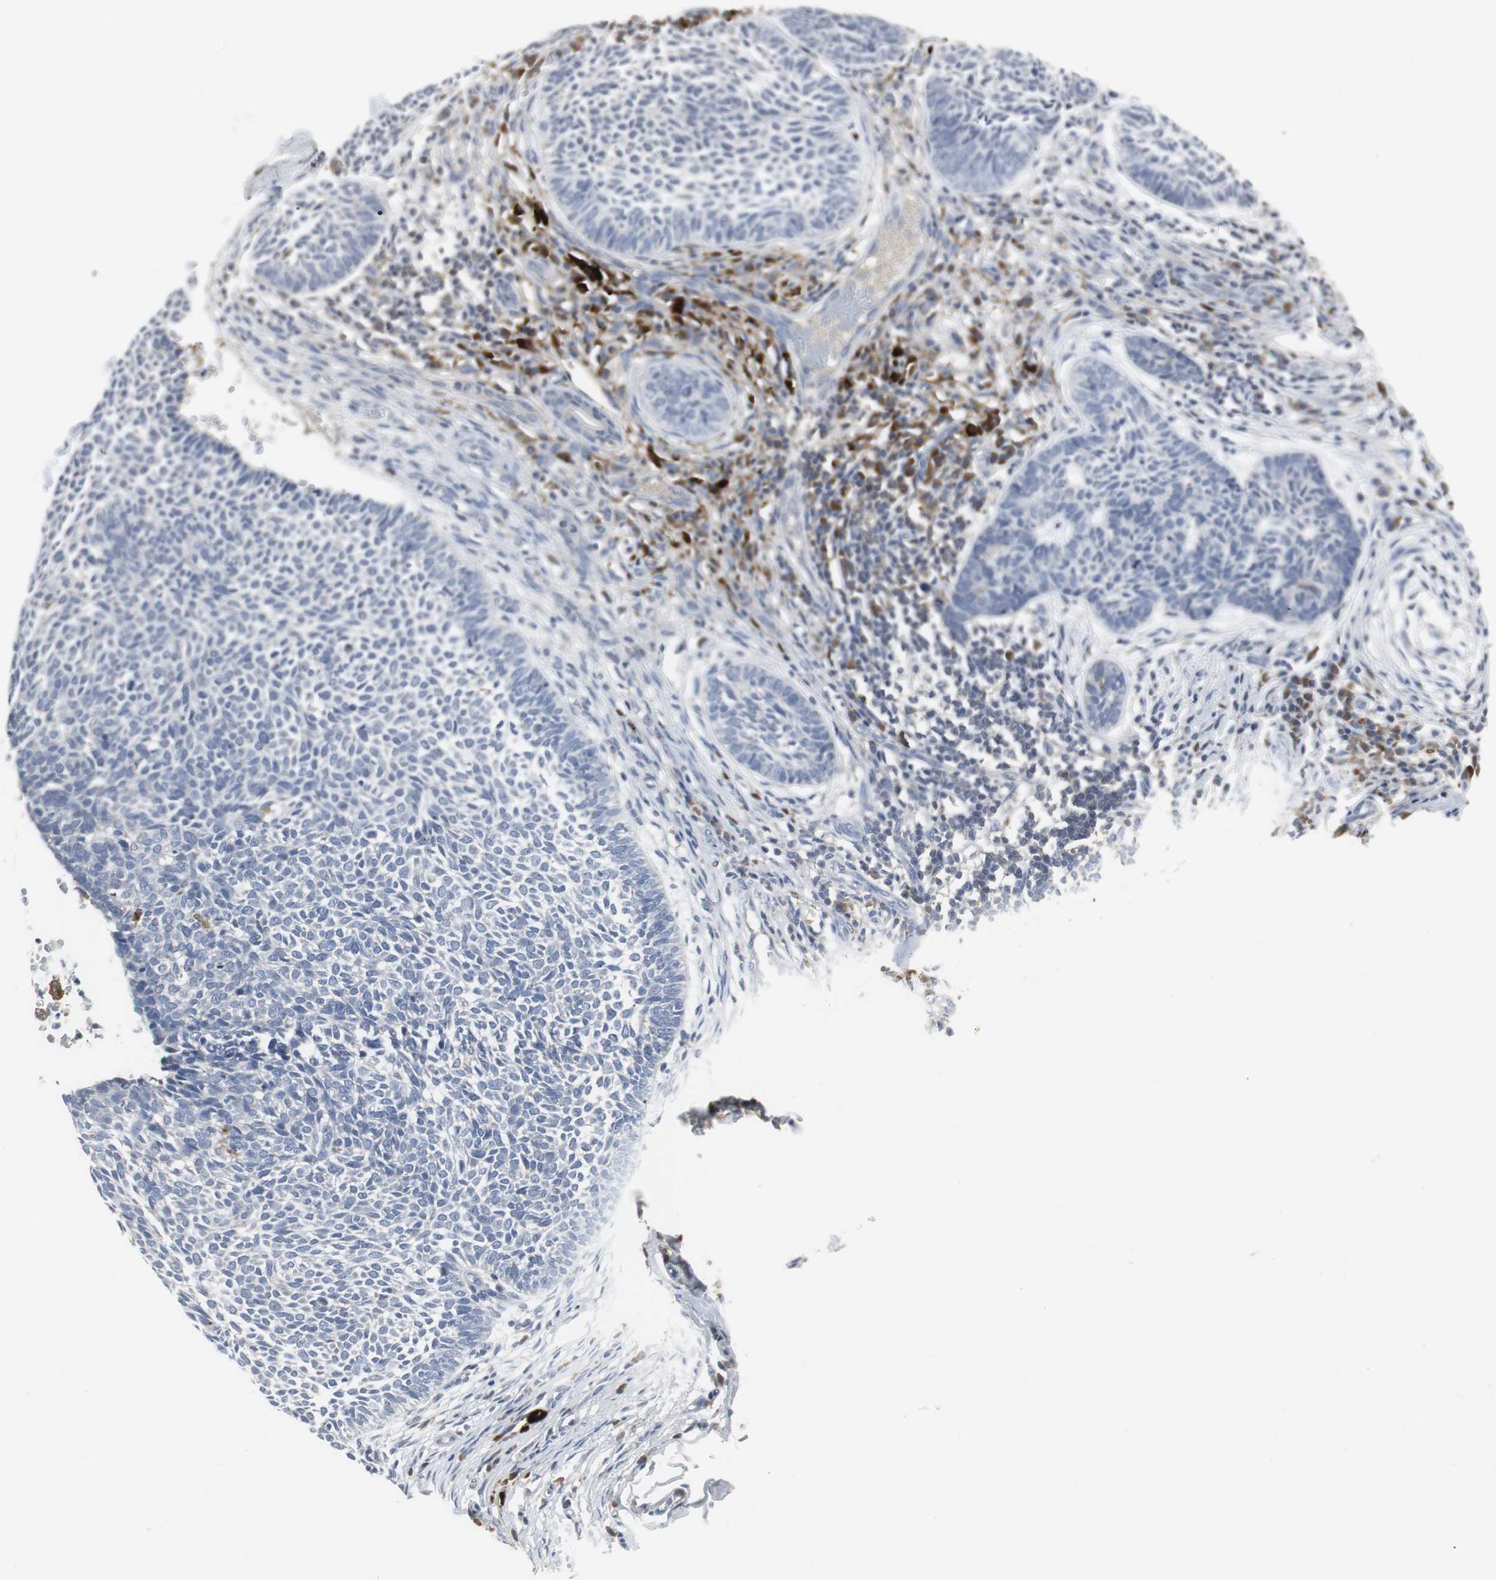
{"staining": {"intensity": "negative", "quantity": "none", "location": "none"}, "tissue": "skin cancer", "cell_type": "Tumor cells", "image_type": "cancer", "snomed": [{"axis": "morphology", "description": "Normal tissue, NOS"}, {"axis": "morphology", "description": "Basal cell carcinoma"}, {"axis": "topography", "description": "Skin"}], "caption": "Photomicrograph shows no protein expression in tumor cells of basal cell carcinoma (skin) tissue.", "gene": "PI15", "patient": {"sex": "male", "age": 87}}